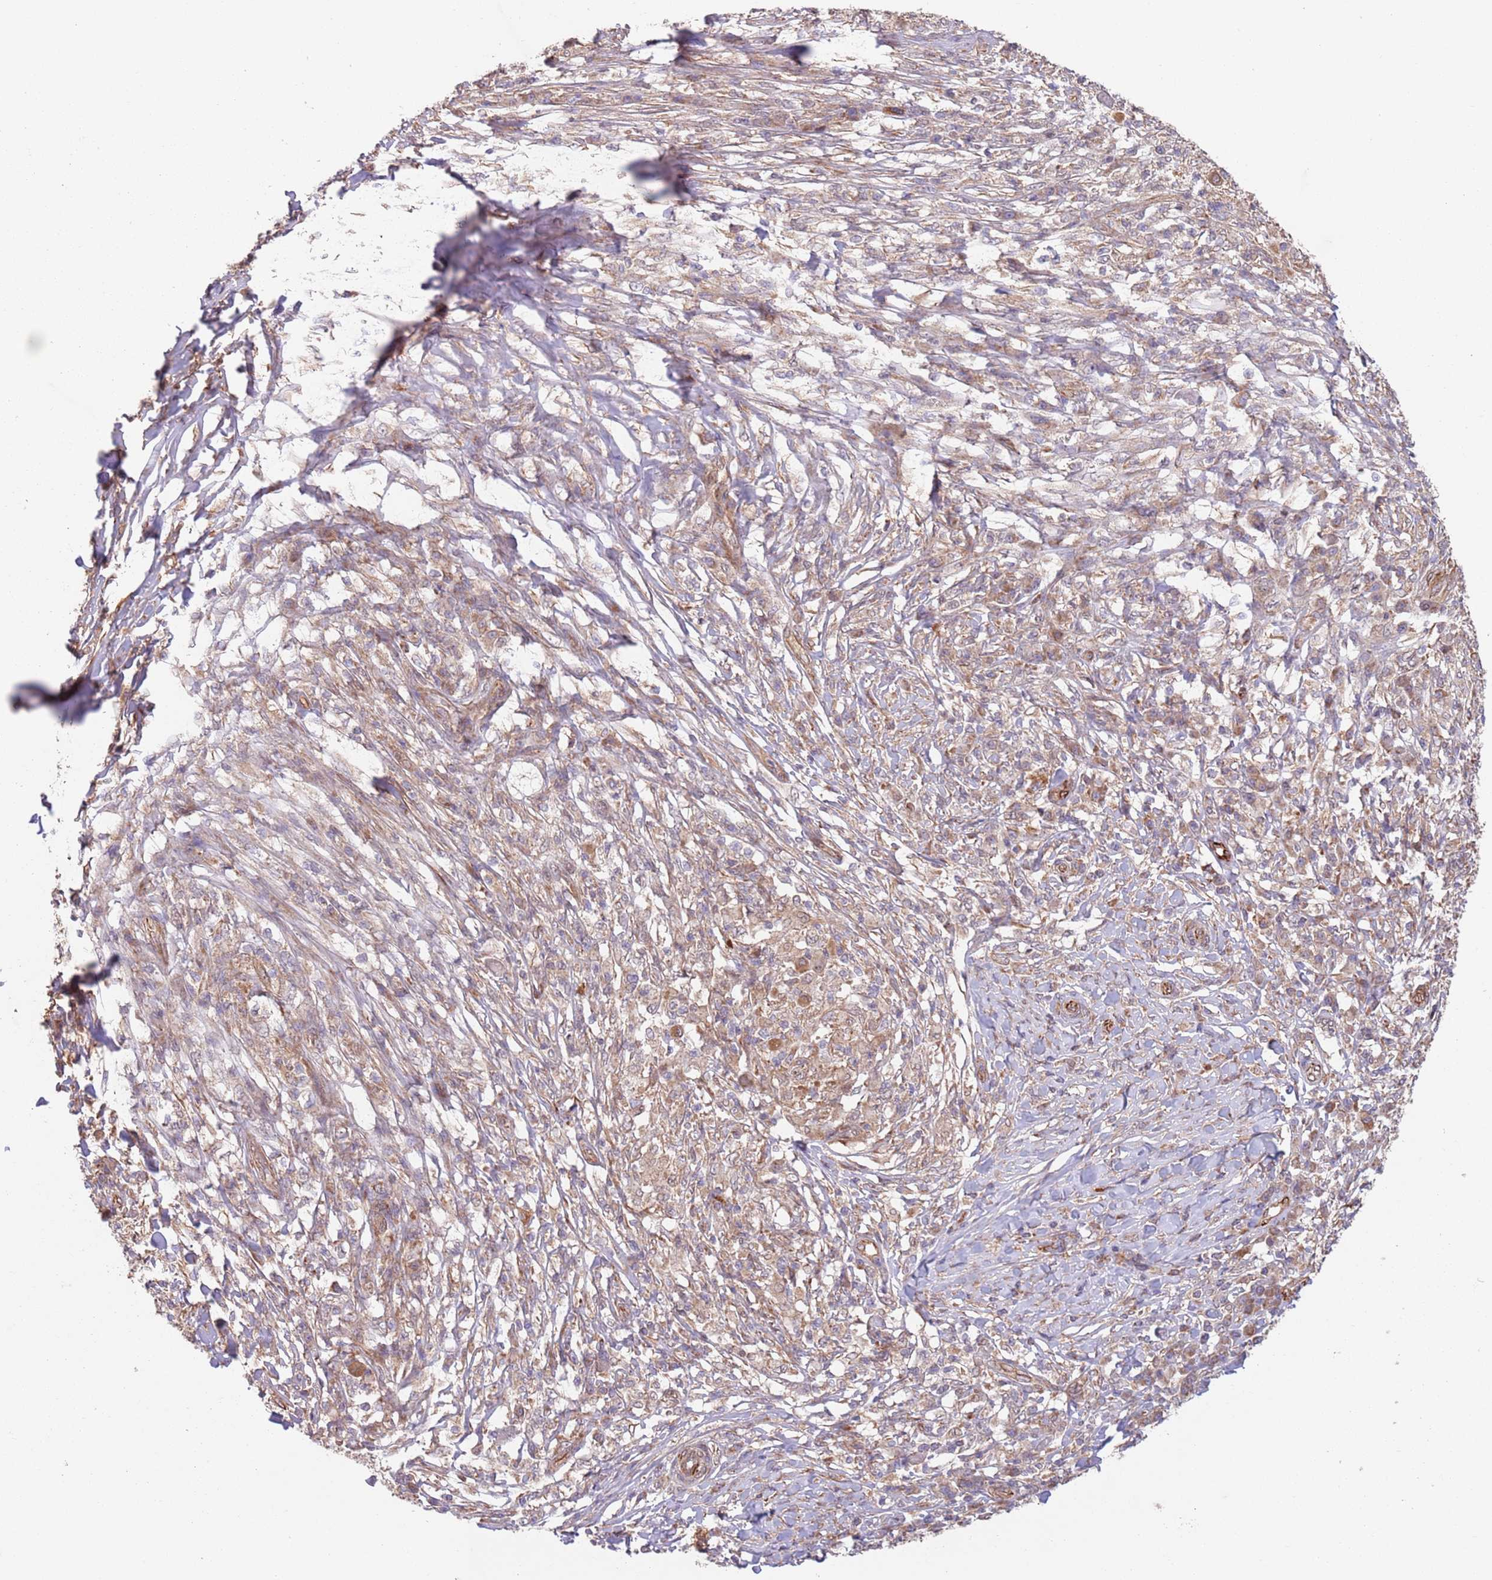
{"staining": {"intensity": "moderate", "quantity": "<25%", "location": "cytoplasmic/membranous"}, "tissue": "melanoma", "cell_type": "Tumor cells", "image_type": "cancer", "snomed": [{"axis": "morphology", "description": "Malignant melanoma, NOS"}, {"axis": "topography", "description": "Skin"}], "caption": "High-magnification brightfield microscopy of melanoma stained with DAB (3,3'-diaminobenzidine) (brown) and counterstained with hematoxylin (blue). tumor cells exhibit moderate cytoplasmic/membranous staining is appreciated in about<25% of cells.", "gene": "CHD9", "patient": {"sex": "male", "age": 66}}